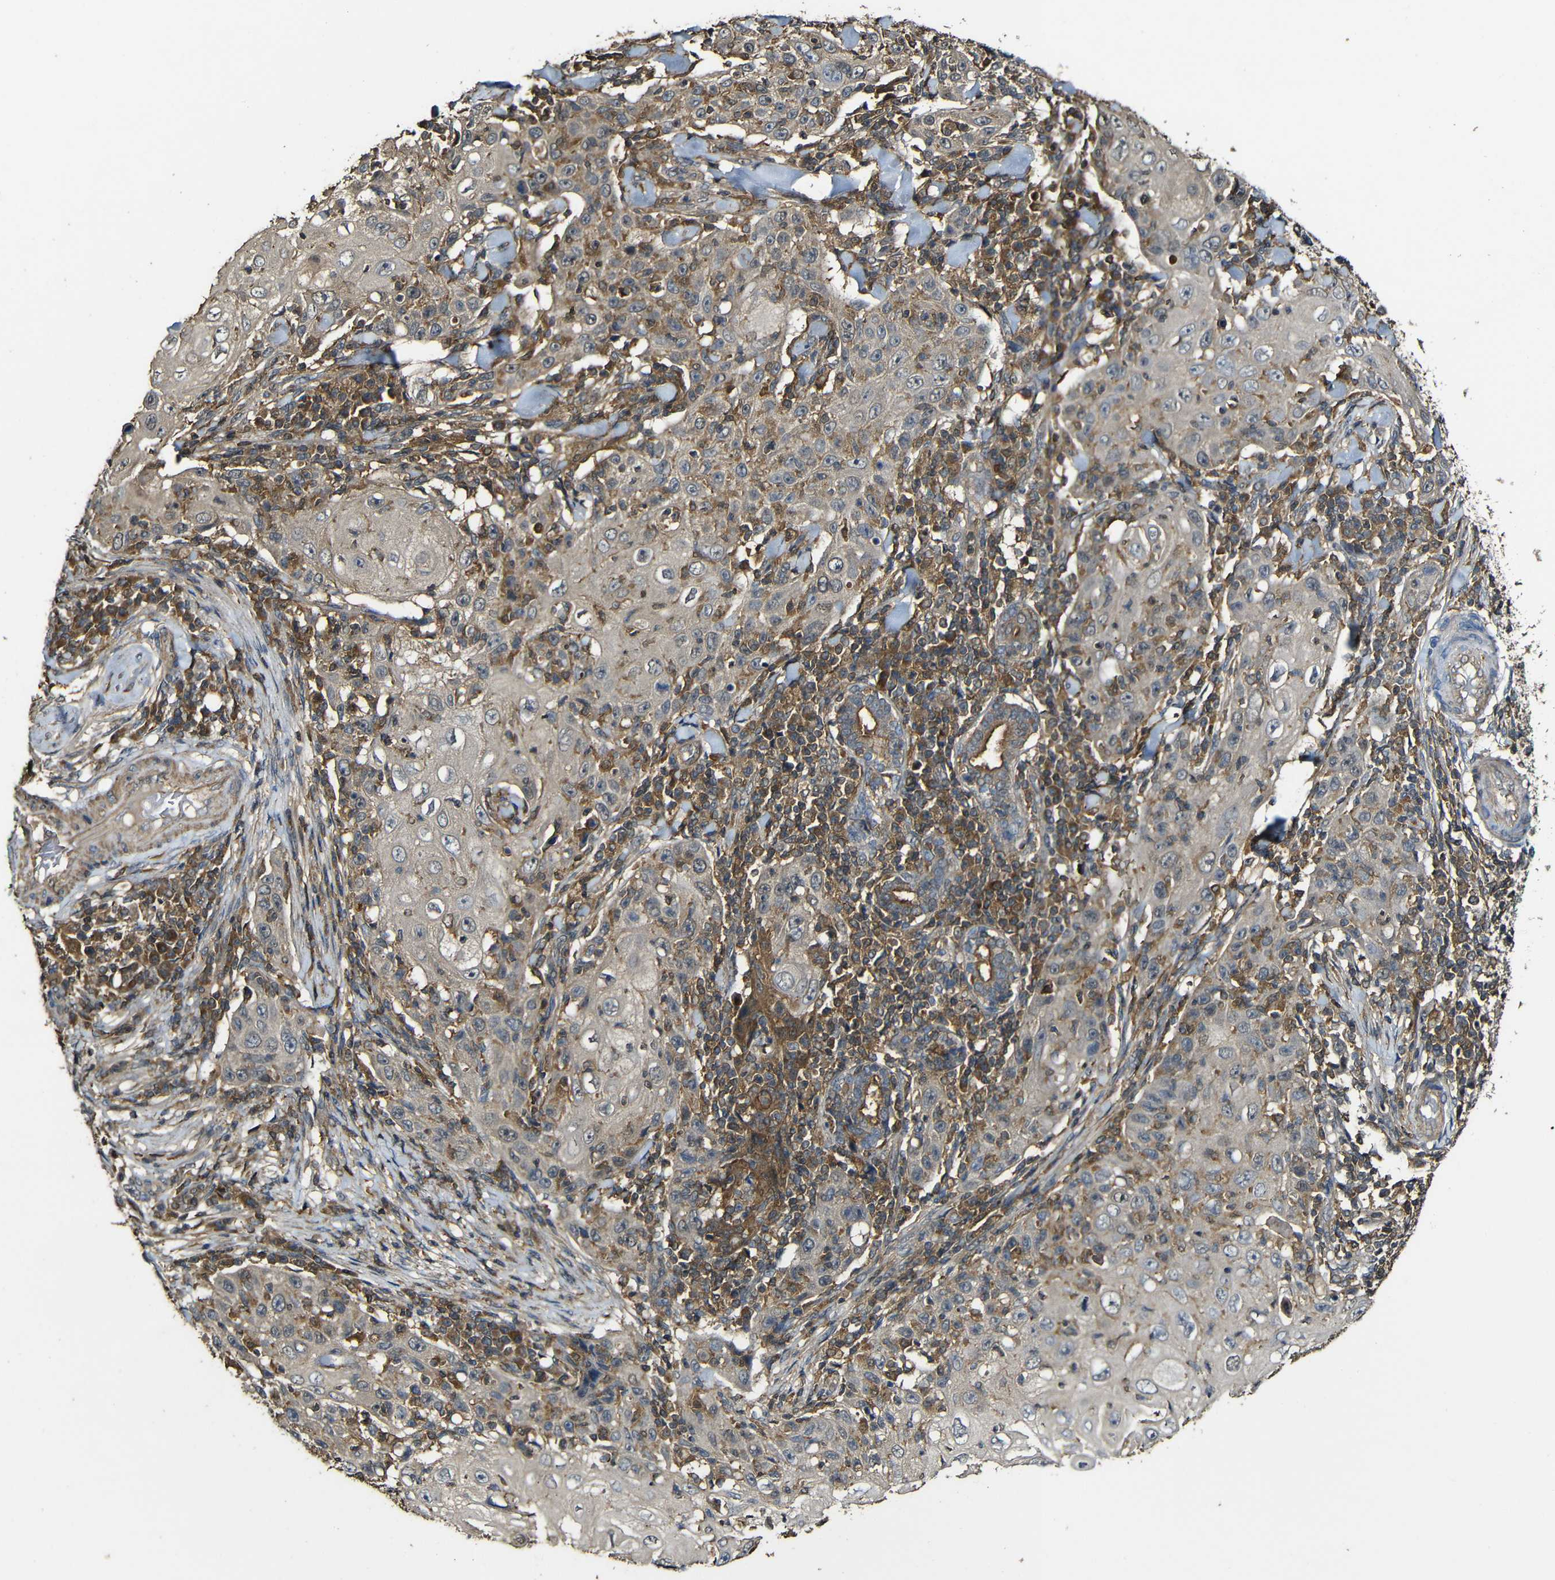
{"staining": {"intensity": "weak", "quantity": ">75%", "location": "cytoplasmic/membranous"}, "tissue": "skin cancer", "cell_type": "Tumor cells", "image_type": "cancer", "snomed": [{"axis": "morphology", "description": "Squamous cell carcinoma, NOS"}, {"axis": "topography", "description": "Skin"}], "caption": "DAB (3,3'-diaminobenzidine) immunohistochemical staining of skin squamous cell carcinoma demonstrates weak cytoplasmic/membranous protein staining in approximately >75% of tumor cells.", "gene": "CASP8", "patient": {"sex": "female", "age": 88}}